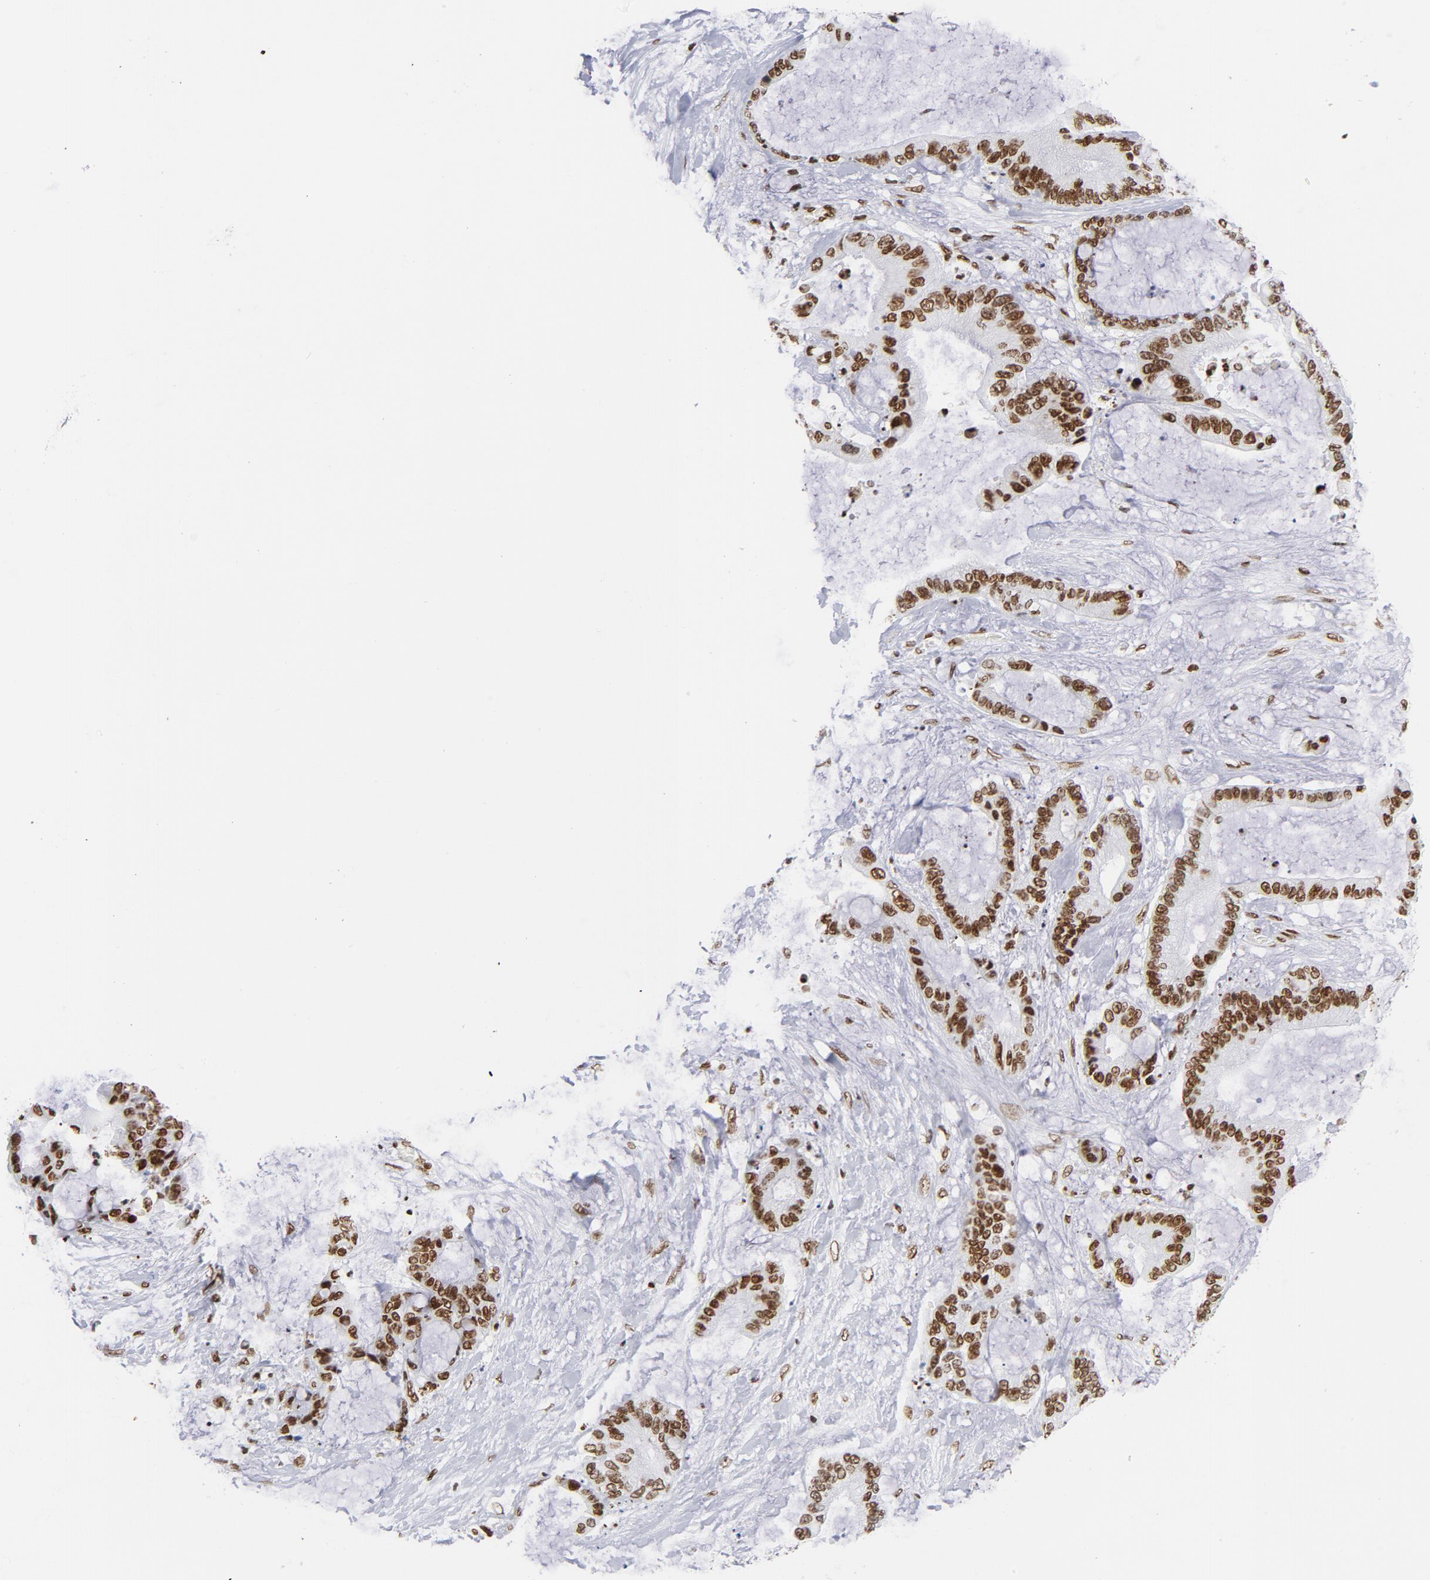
{"staining": {"intensity": "moderate", "quantity": ">75%", "location": "nuclear"}, "tissue": "liver cancer", "cell_type": "Tumor cells", "image_type": "cancer", "snomed": [{"axis": "morphology", "description": "Cholangiocarcinoma"}, {"axis": "topography", "description": "Liver"}], "caption": "Immunohistochemical staining of liver cancer displays medium levels of moderate nuclear protein positivity in about >75% of tumor cells.", "gene": "TOP2B", "patient": {"sex": "female", "age": 73}}